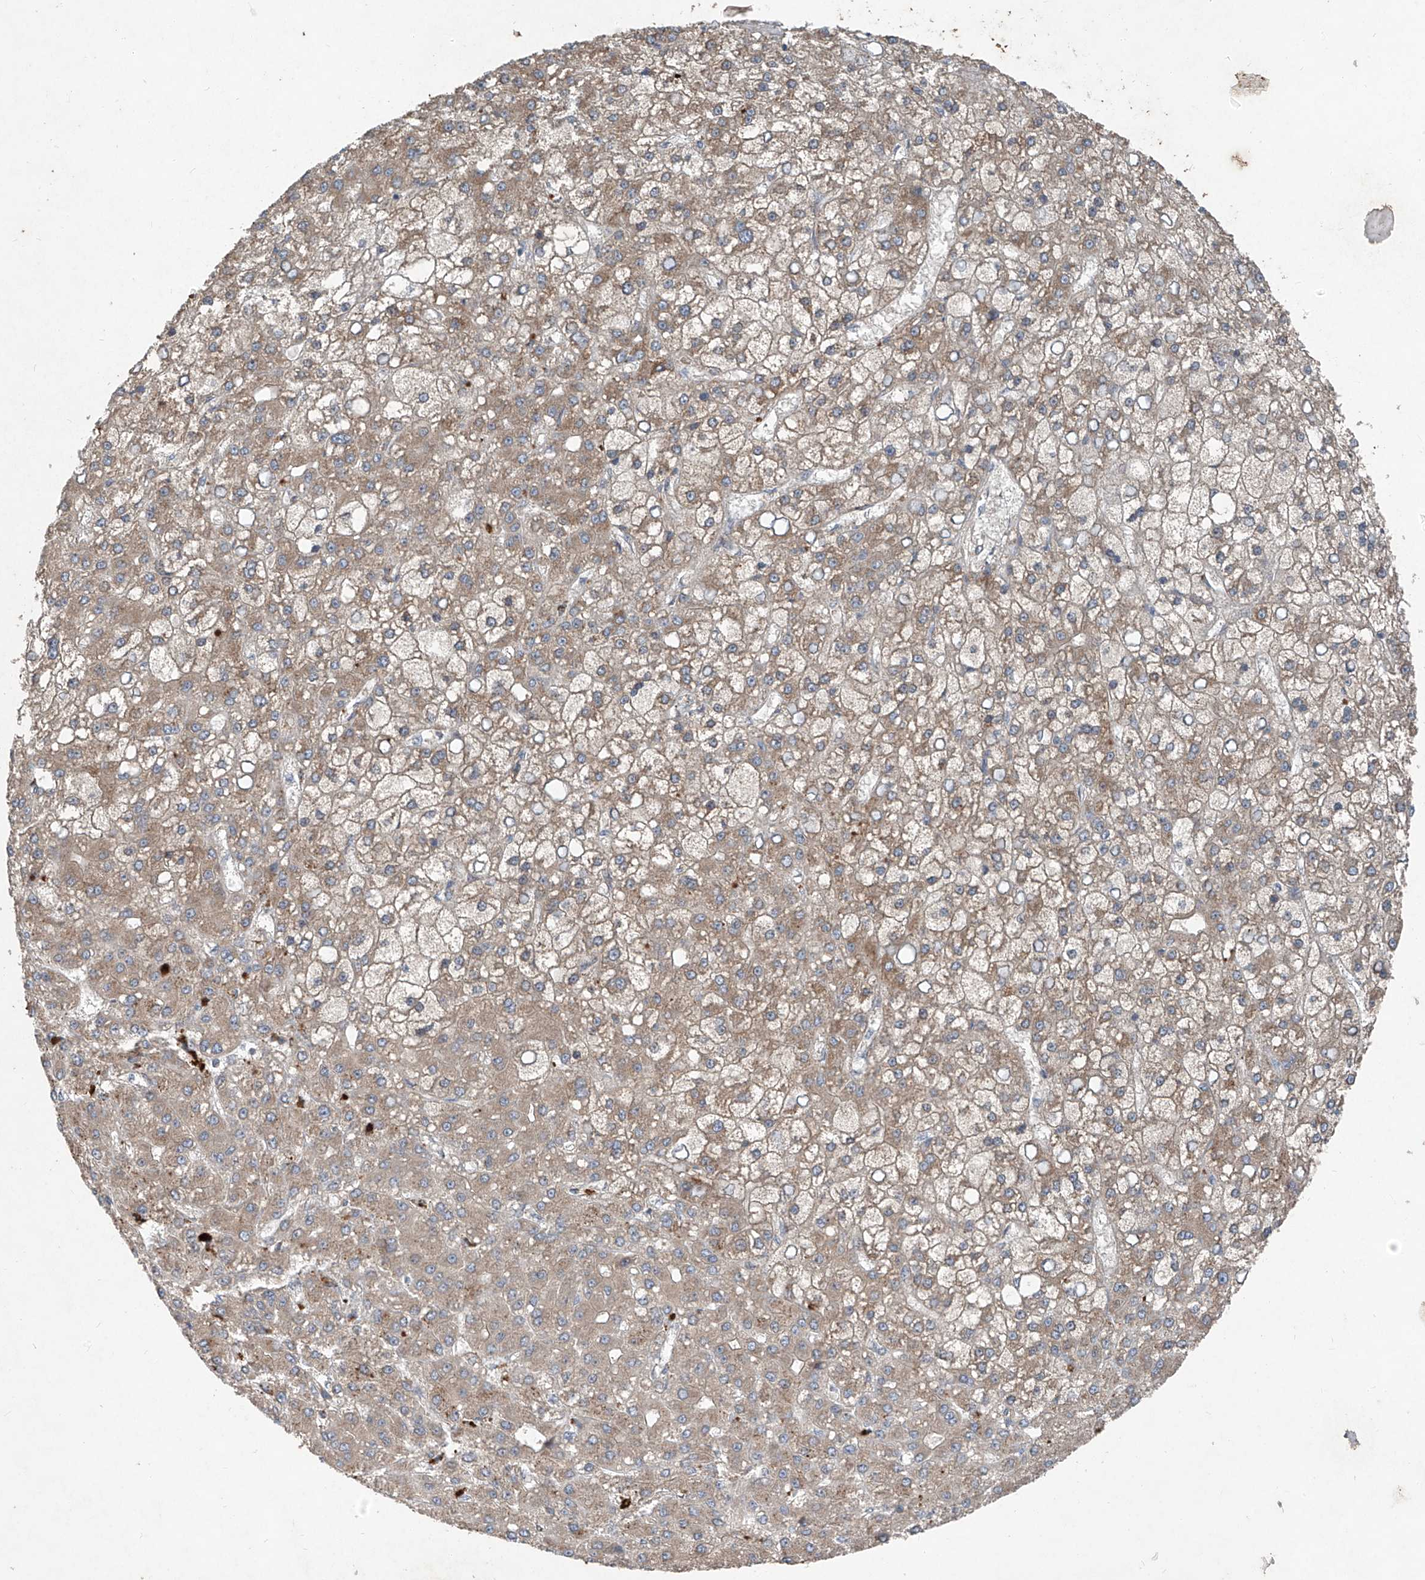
{"staining": {"intensity": "weak", "quantity": ">75%", "location": "cytoplasmic/membranous"}, "tissue": "liver cancer", "cell_type": "Tumor cells", "image_type": "cancer", "snomed": [{"axis": "morphology", "description": "Carcinoma, Hepatocellular, NOS"}, {"axis": "topography", "description": "Liver"}], "caption": "Immunohistochemistry (IHC) photomicrograph of liver cancer stained for a protein (brown), which displays low levels of weak cytoplasmic/membranous positivity in approximately >75% of tumor cells.", "gene": "FOXRED2", "patient": {"sex": "male", "age": 67}}